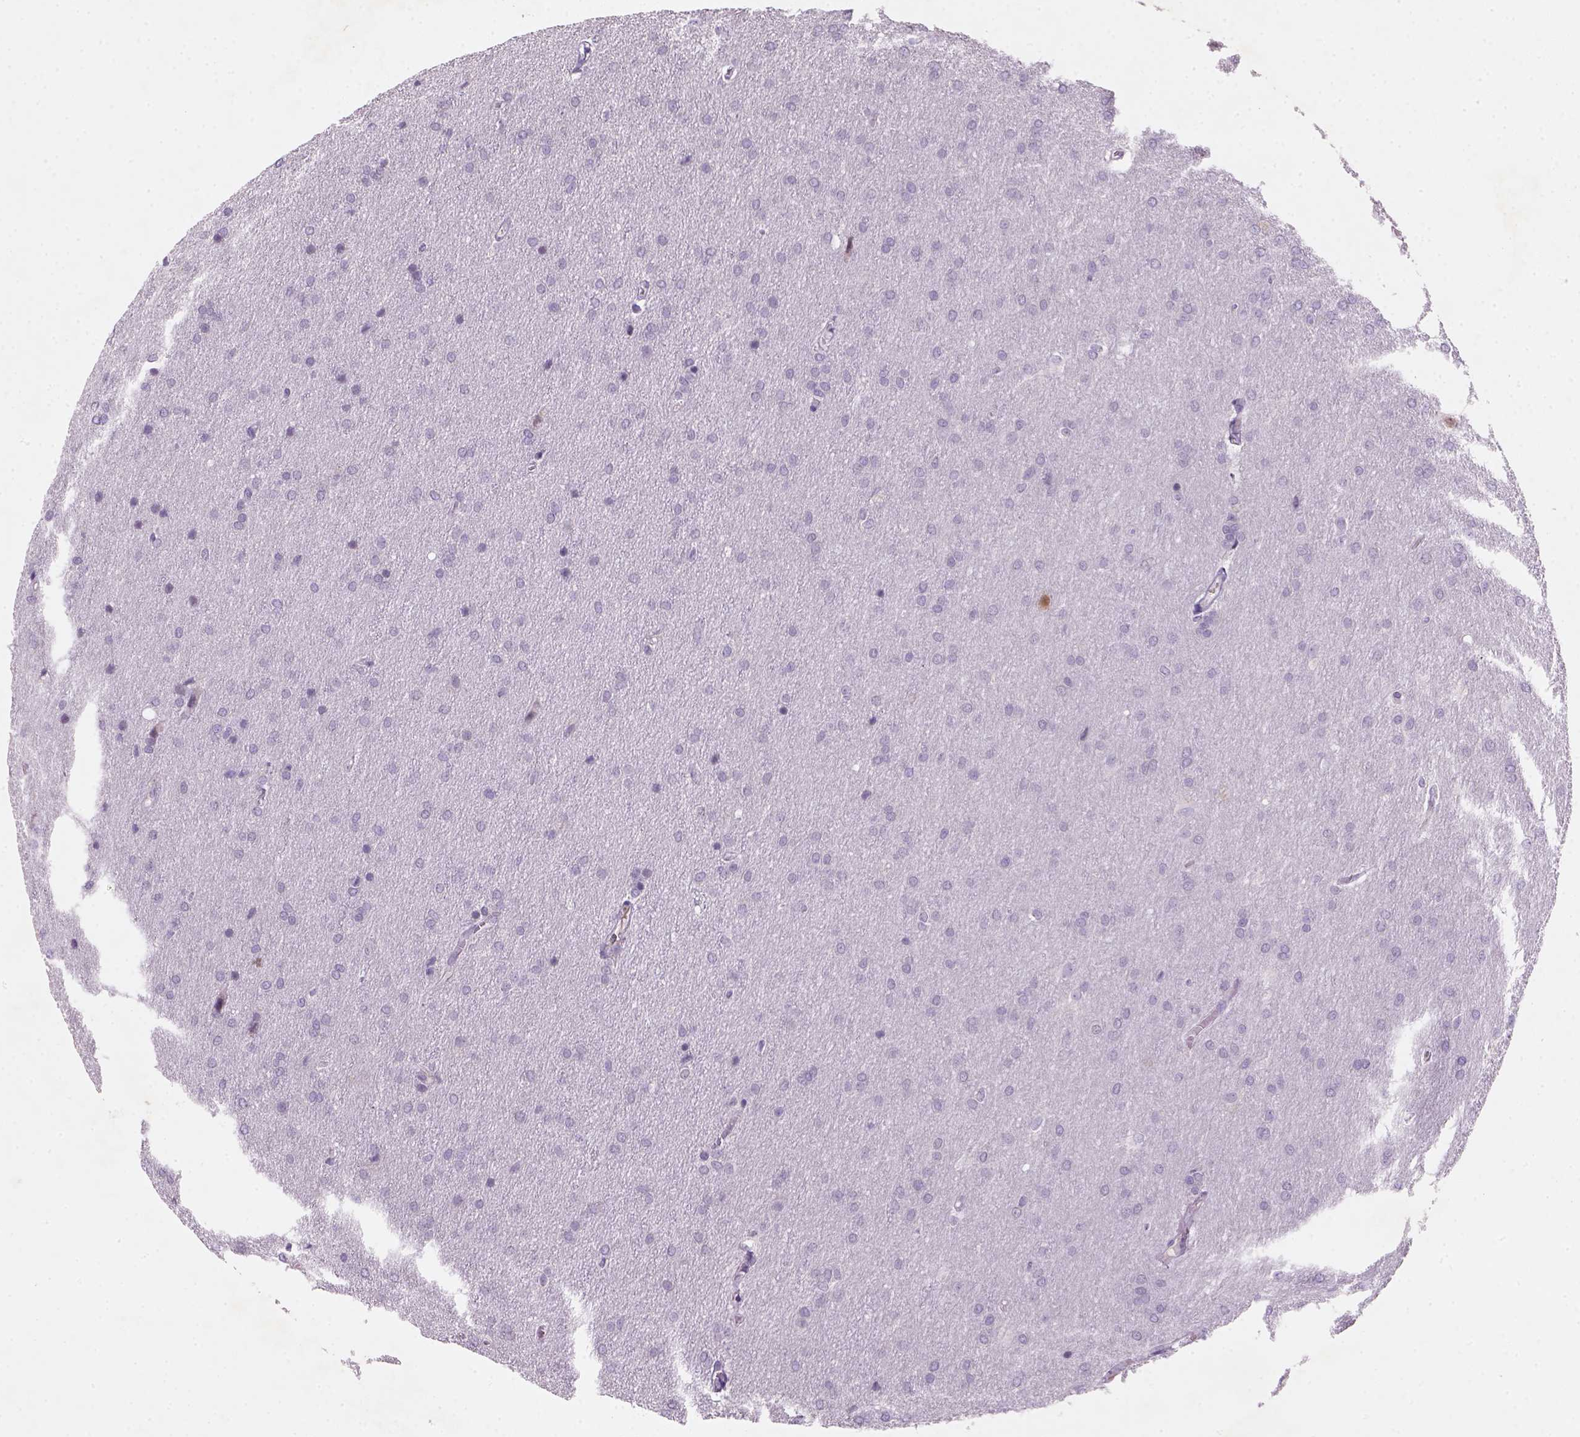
{"staining": {"intensity": "negative", "quantity": "none", "location": "none"}, "tissue": "glioma", "cell_type": "Tumor cells", "image_type": "cancer", "snomed": [{"axis": "morphology", "description": "Glioma, malignant, Low grade"}, {"axis": "topography", "description": "Brain"}], "caption": "The immunohistochemistry (IHC) micrograph has no significant expression in tumor cells of glioma tissue.", "gene": "ZMAT4", "patient": {"sex": "female", "age": 32}}